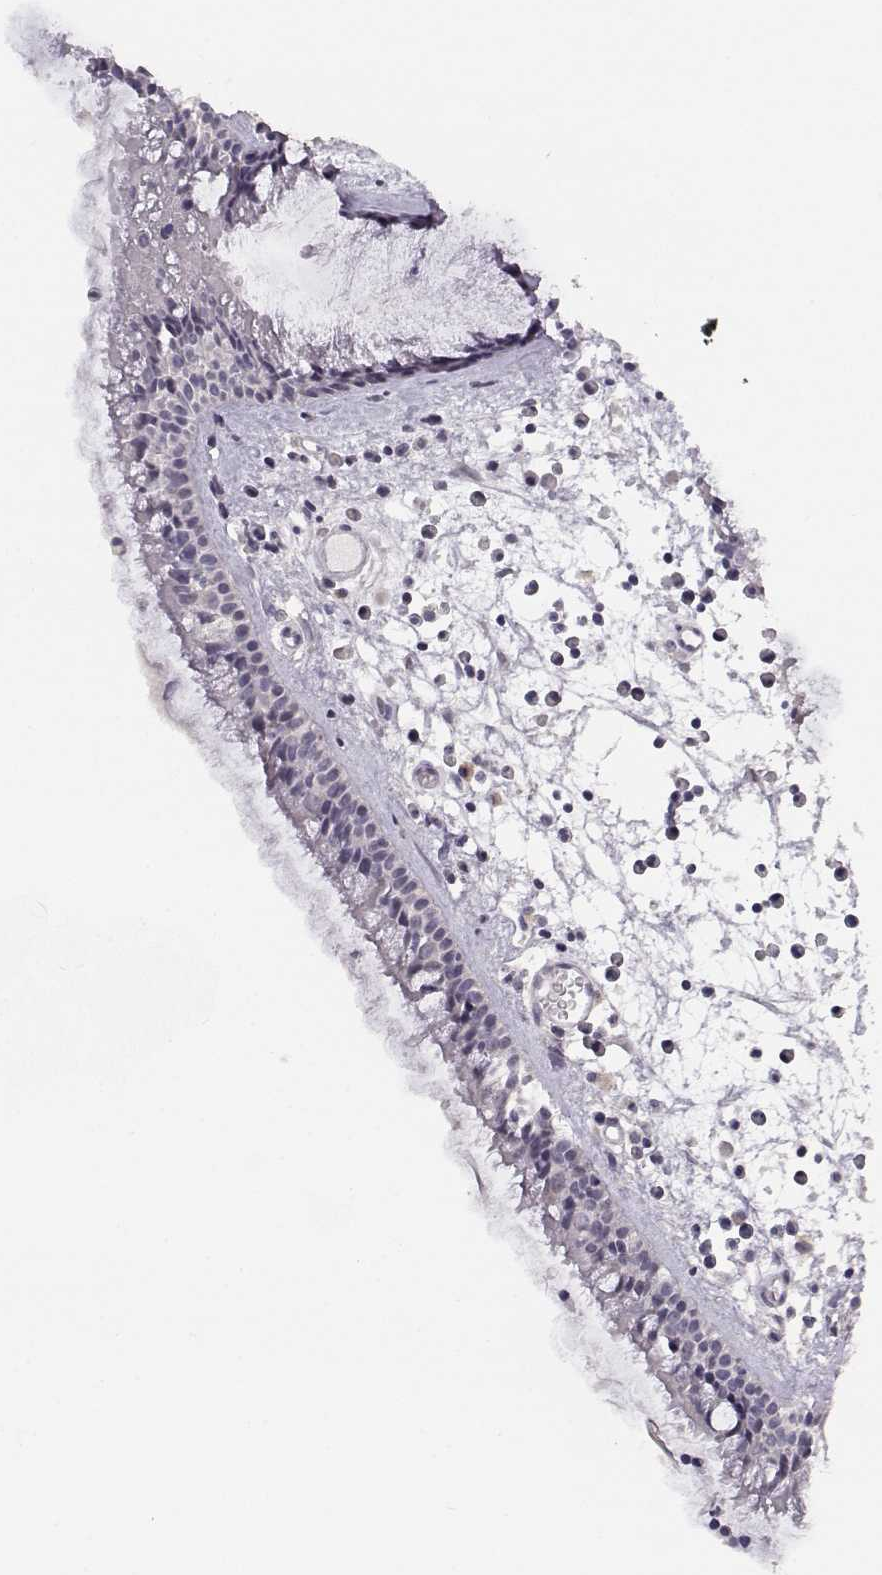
{"staining": {"intensity": "negative", "quantity": "none", "location": "none"}, "tissue": "nasopharynx", "cell_type": "Respiratory epithelial cells", "image_type": "normal", "snomed": [{"axis": "morphology", "description": "Normal tissue, NOS"}, {"axis": "topography", "description": "Nasopharynx"}], "caption": "A histopathology image of nasopharynx stained for a protein reveals no brown staining in respiratory epithelial cells. (DAB IHC visualized using brightfield microscopy, high magnification).", "gene": "RHOXF2", "patient": {"sex": "female", "age": 47}}